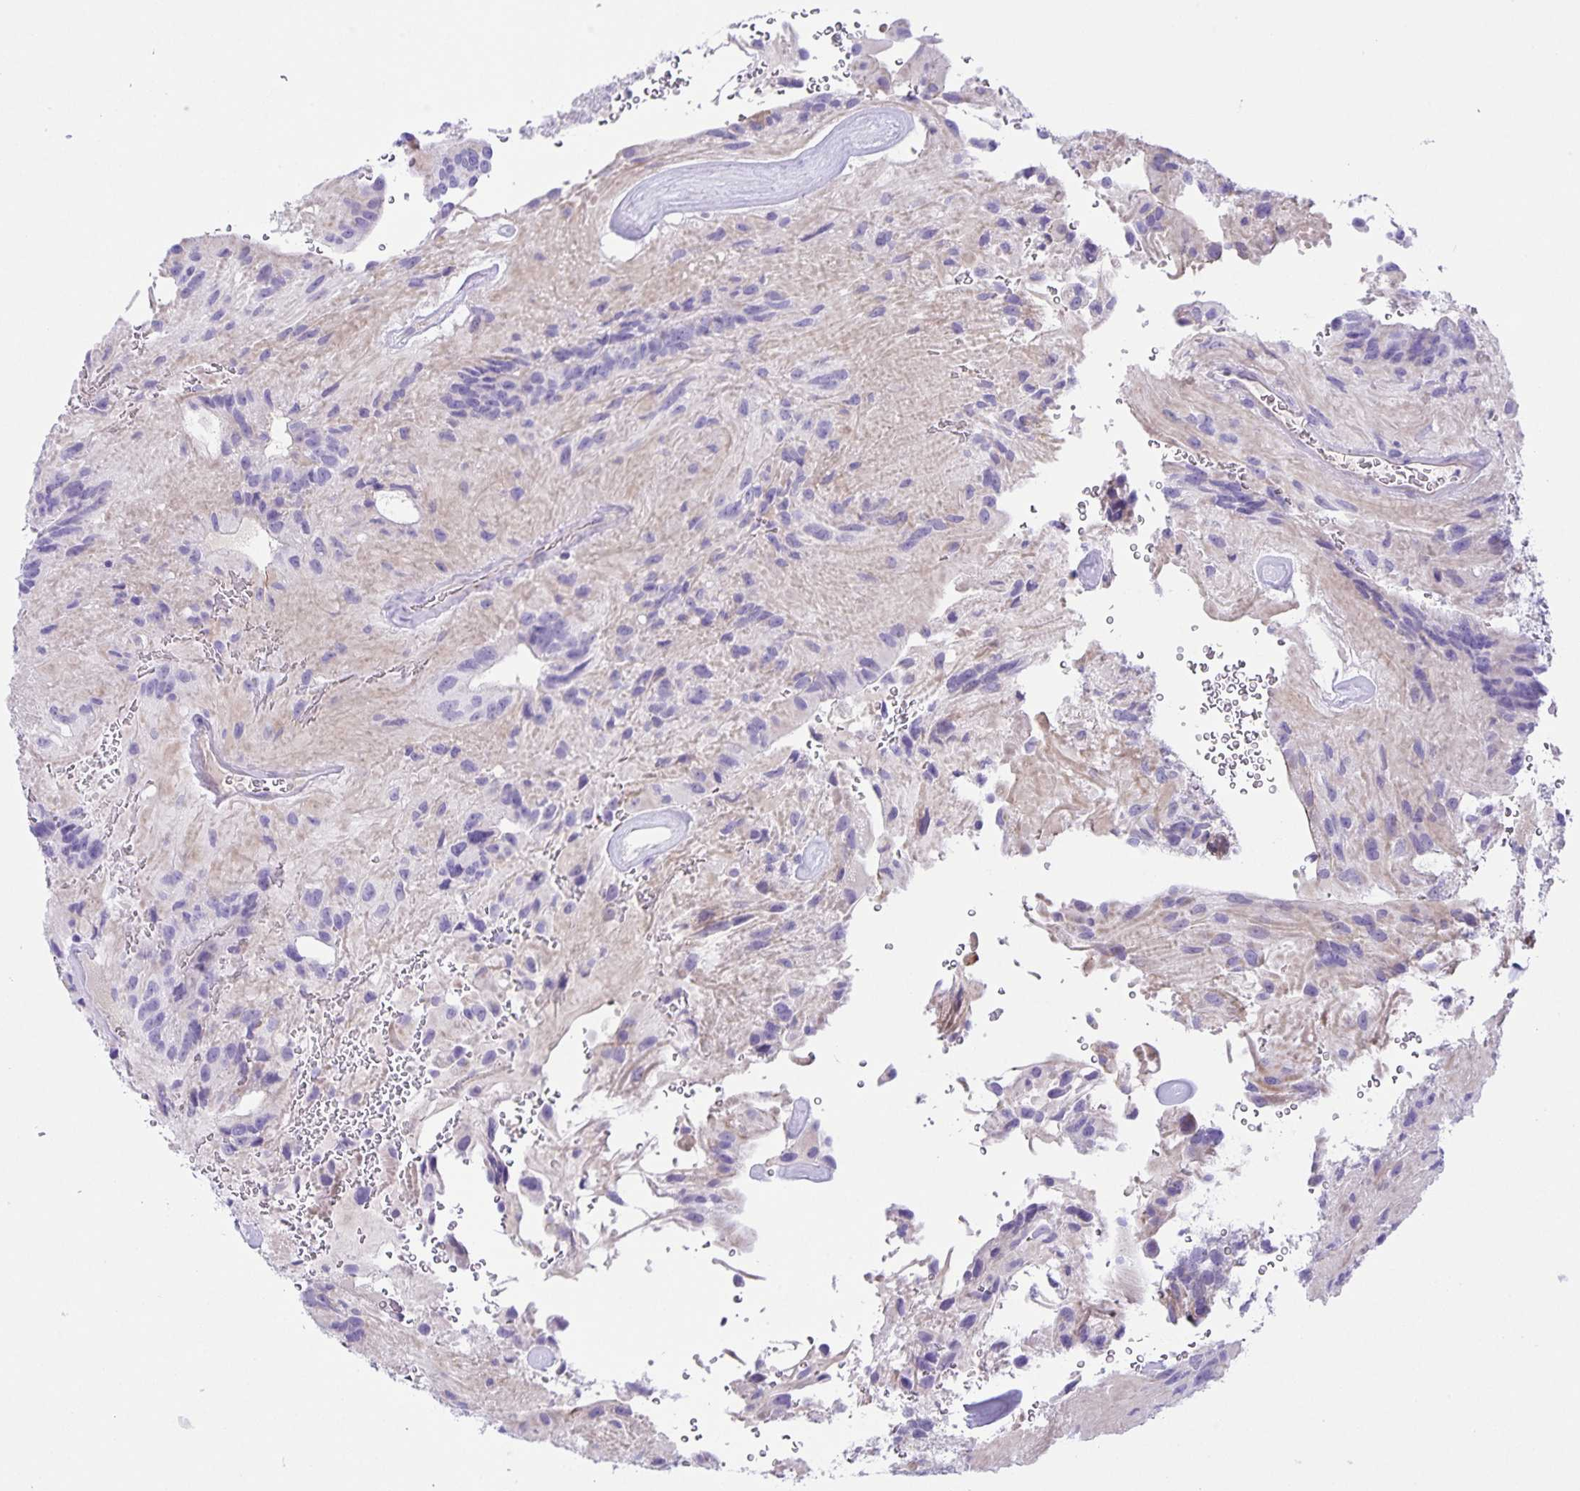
{"staining": {"intensity": "negative", "quantity": "none", "location": "none"}, "tissue": "glioma", "cell_type": "Tumor cells", "image_type": "cancer", "snomed": [{"axis": "morphology", "description": "Glioma, malignant, Low grade"}, {"axis": "topography", "description": "Brain"}], "caption": "This is an immunohistochemistry image of malignant low-grade glioma. There is no positivity in tumor cells.", "gene": "UBQLN3", "patient": {"sex": "male", "age": 31}}